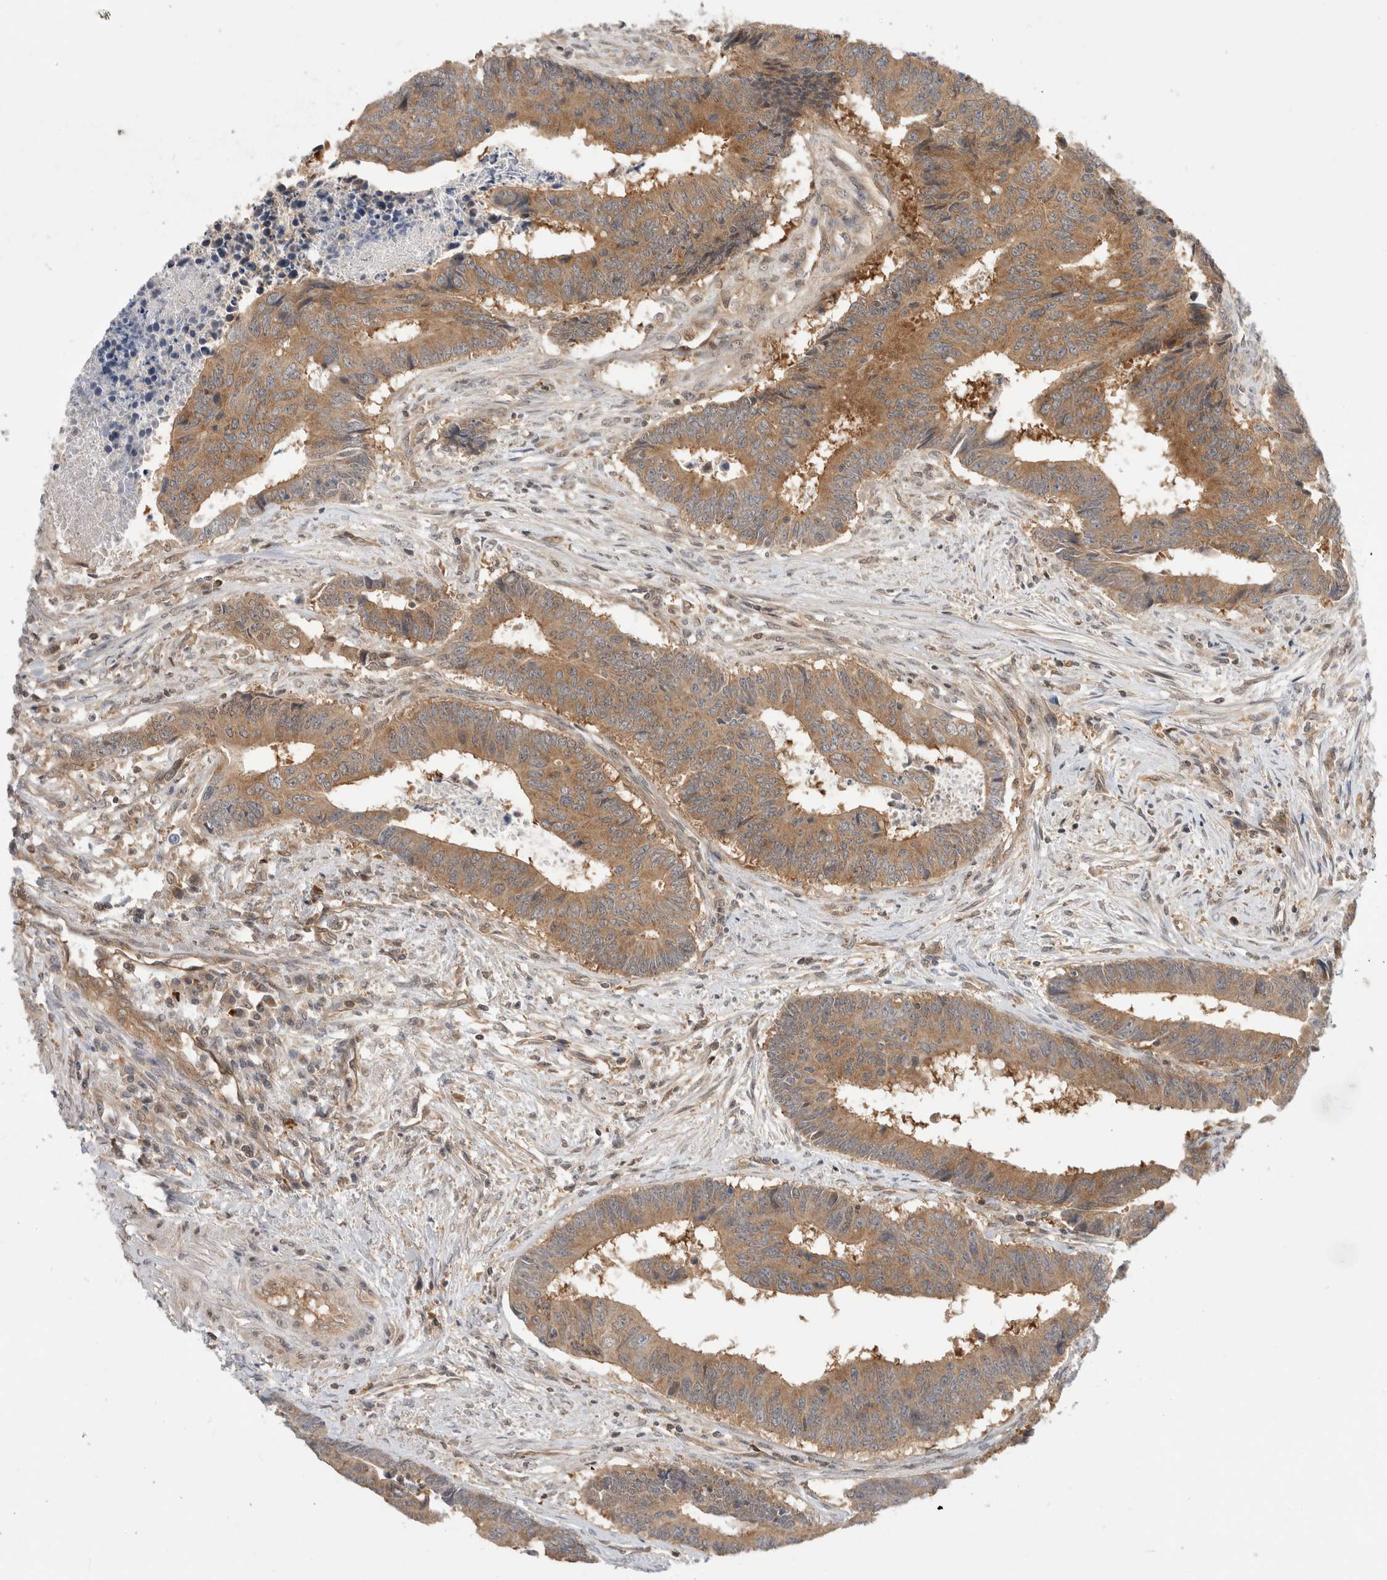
{"staining": {"intensity": "moderate", "quantity": ">75%", "location": "cytoplasmic/membranous"}, "tissue": "colorectal cancer", "cell_type": "Tumor cells", "image_type": "cancer", "snomed": [{"axis": "morphology", "description": "Adenocarcinoma, NOS"}, {"axis": "topography", "description": "Rectum"}], "caption": "About >75% of tumor cells in human colorectal cancer exhibit moderate cytoplasmic/membranous protein positivity as visualized by brown immunohistochemical staining.", "gene": "NFKB1", "patient": {"sex": "male", "age": 84}}